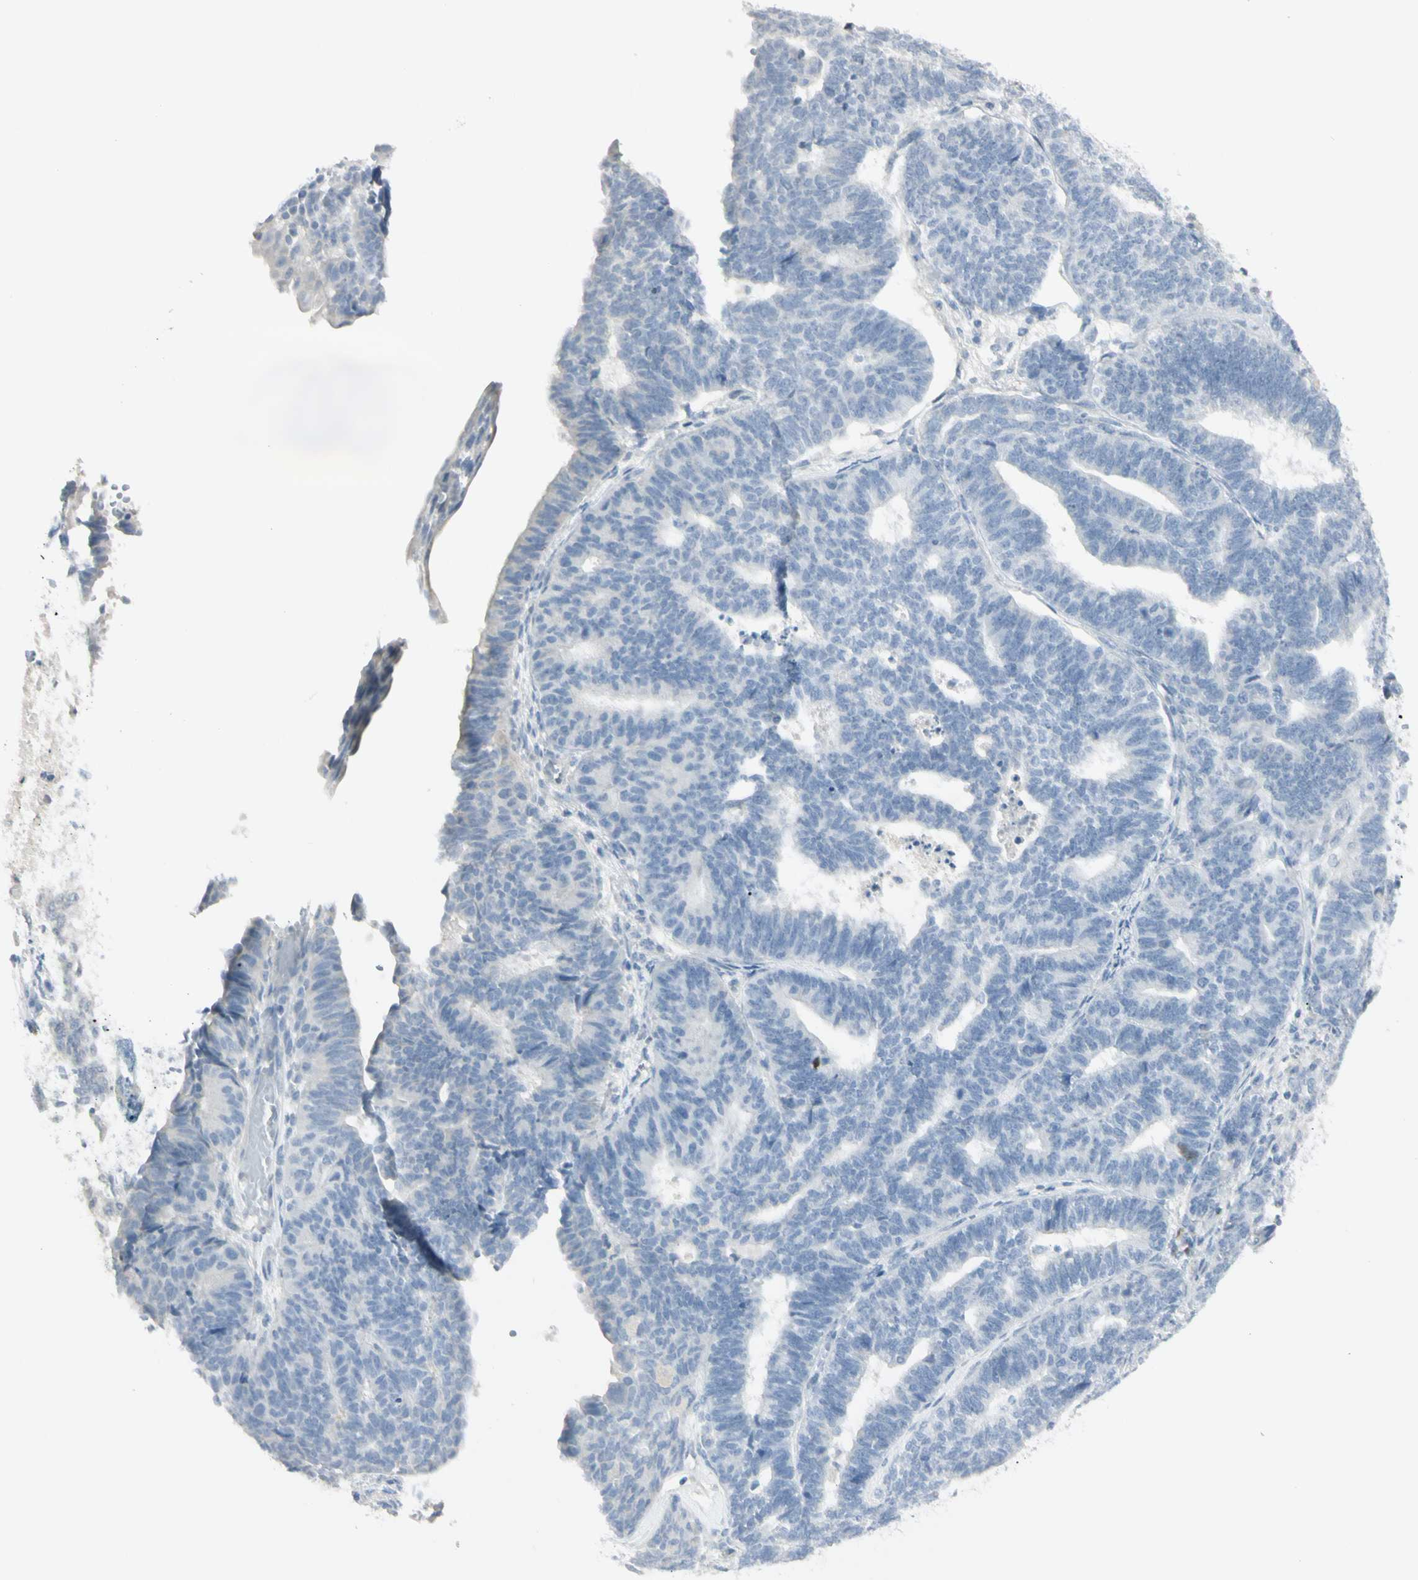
{"staining": {"intensity": "negative", "quantity": "none", "location": "none"}, "tissue": "endometrial cancer", "cell_type": "Tumor cells", "image_type": "cancer", "snomed": [{"axis": "morphology", "description": "Adenocarcinoma, NOS"}, {"axis": "topography", "description": "Endometrium"}], "caption": "Endometrial adenocarcinoma stained for a protein using IHC reveals no staining tumor cells.", "gene": "PIP", "patient": {"sex": "female", "age": 70}}